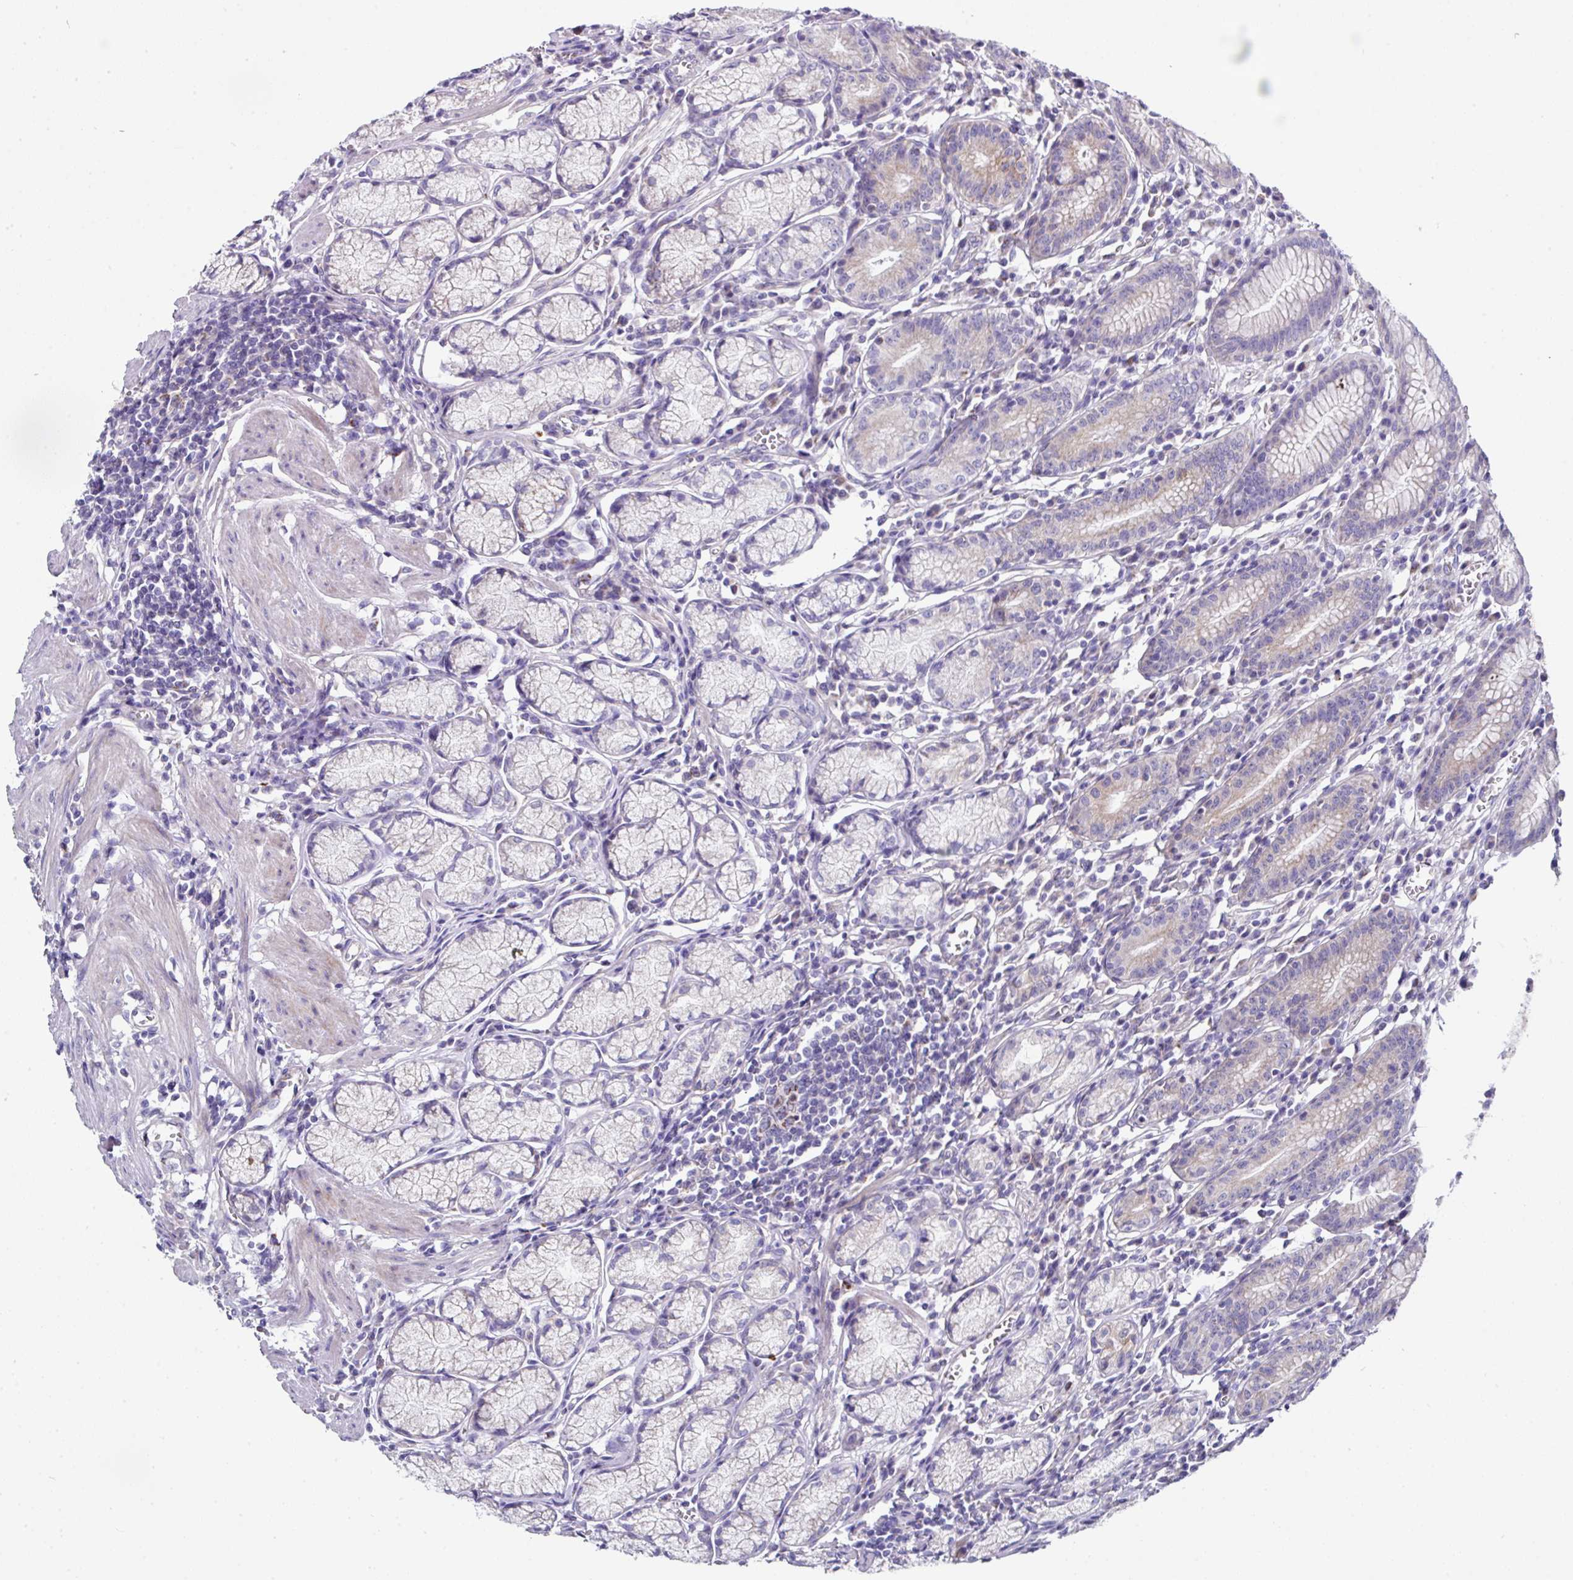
{"staining": {"intensity": "weak", "quantity": "25%-75%", "location": "cytoplasmic/membranous"}, "tissue": "stomach", "cell_type": "Glandular cells", "image_type": "normal", "snomed": [{"axis": "morphology", "description": "Normal tissue, NOS"}, {"axis": "topography", "description": "Stomach"}], "caption": "IHC of unremarkable stomach demonstrates low levels of weak cytoplasmic/membranous expression in about 25%-75% of glandular cells.", "gene": "CLDN1", "patient": {"sex": "male", "age": 55}}